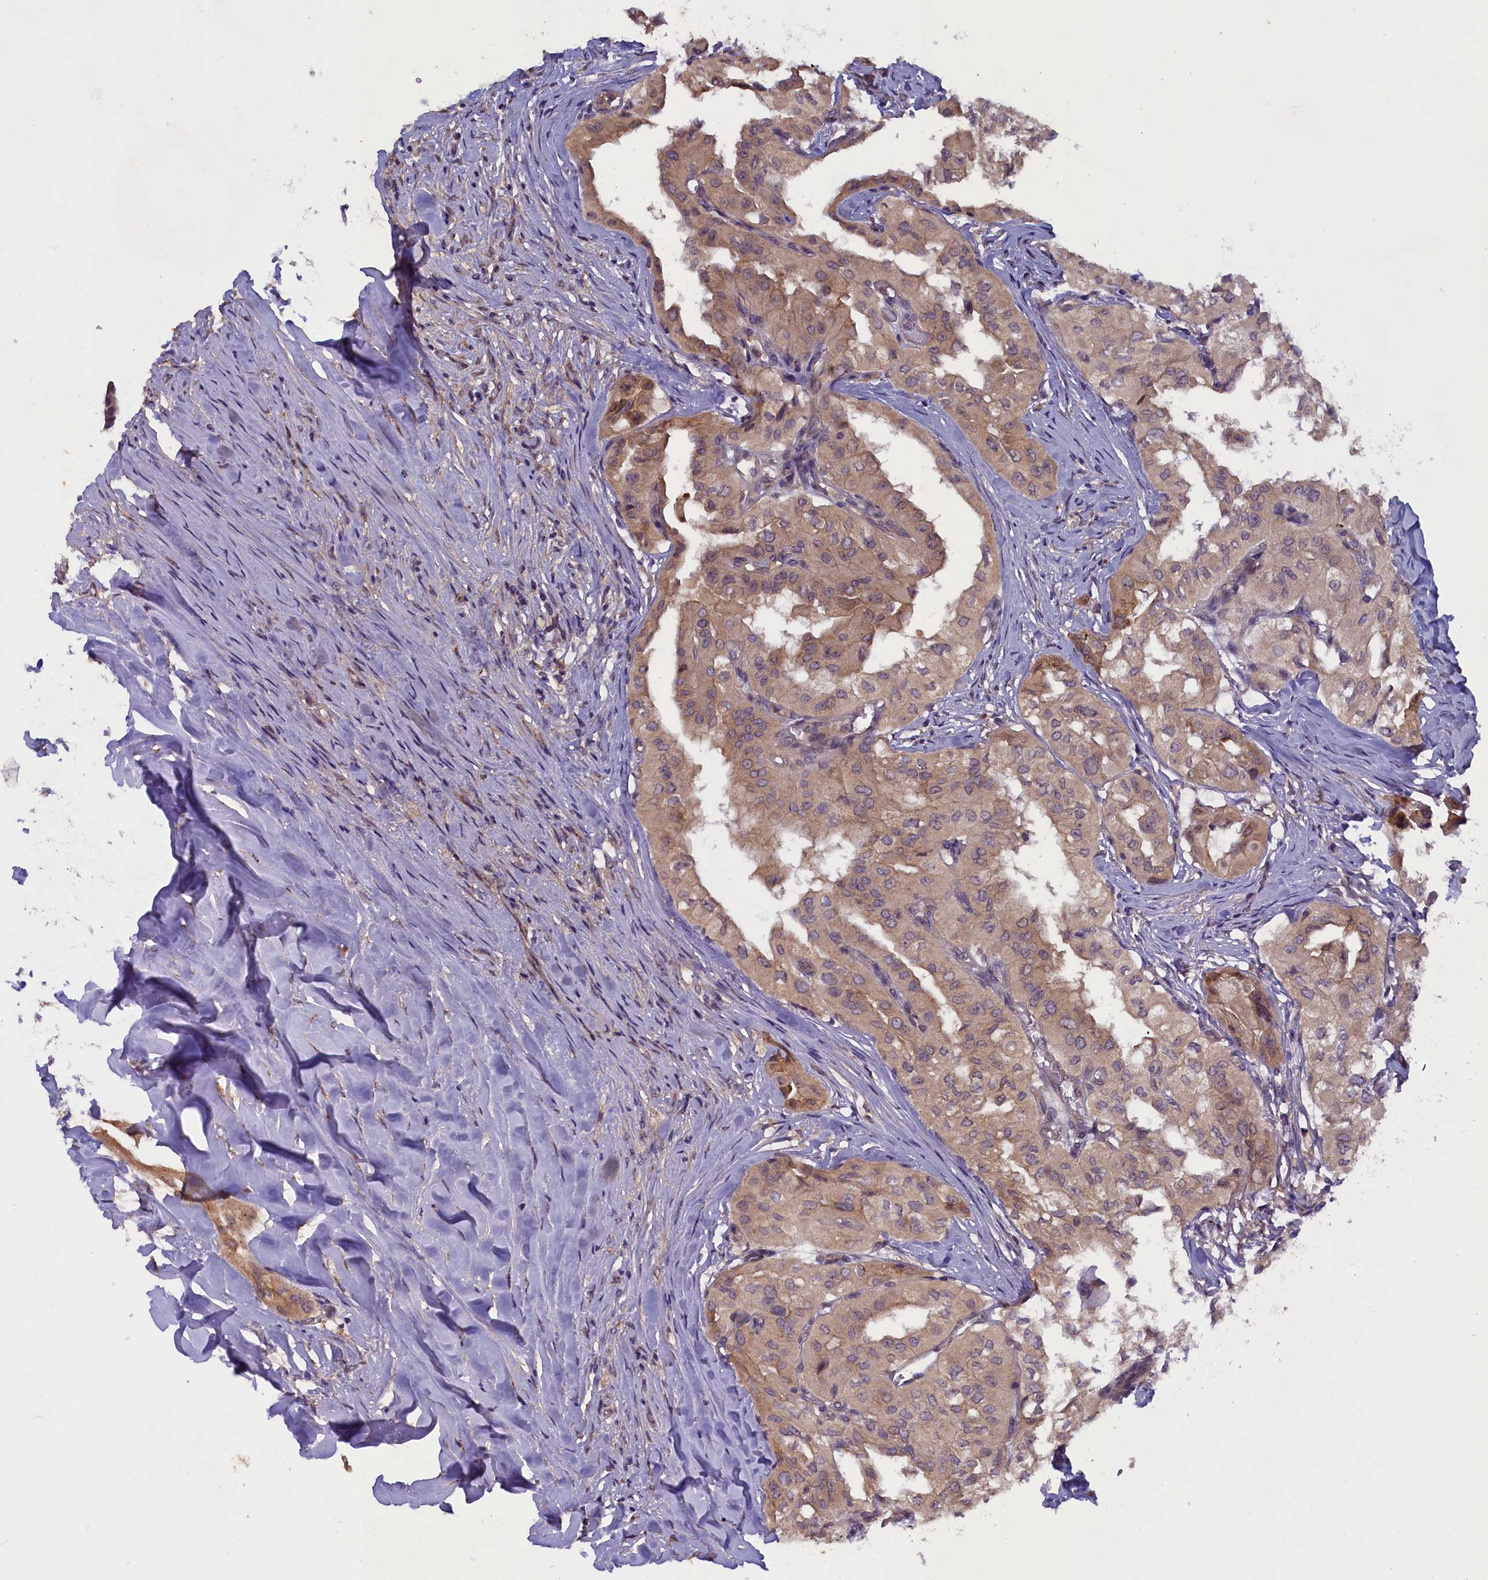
{"staining": {"intensity": "weak", "quantity": ">75%", "location": "cytoplasmic/membranous"}, "tissue": "thyroid cancer", "cell_type": "Tumor cells", "image_type": "cancer", "snomed": [{"axis": "morphology", "description": "Papillary adenocarcinoma, NOS"}, {"axis": "topography", "description": "Thyroid gland"}], "caption": "Thyroid cancer tissue reveals weak cytoplasmic/membranous staining in approximately >75% of tumor cells, visualized by immunohistochemistry.", "gene": "CCDC9B", "patient": {"sex": "female", "age": 59}}